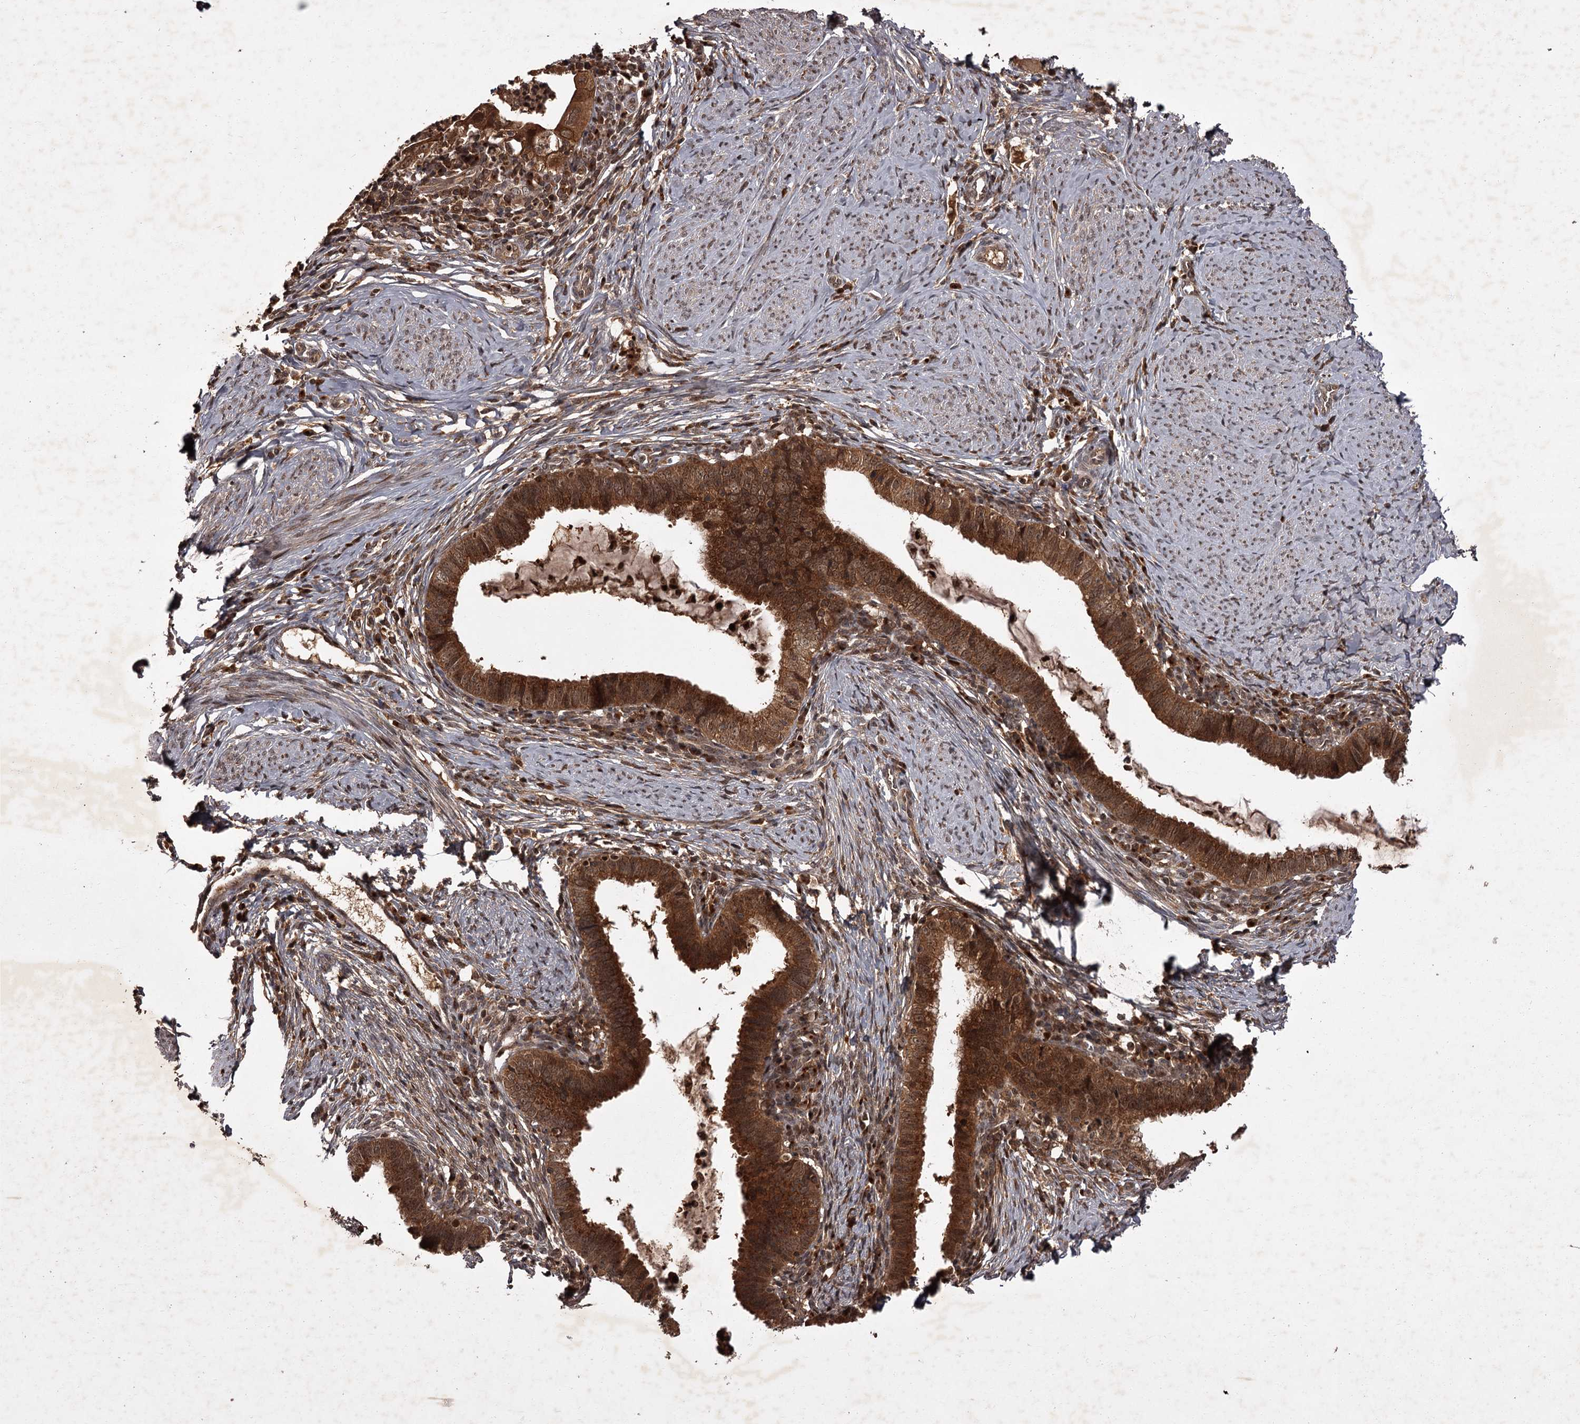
{"staining": {"intensity": "strong", "quantity": ">75%", "location": "cytoplasmic/membranous"}, "tissue": "cervical cancer", "cell_type": "Tumor cells", "image_type": "cancer", "snomed": [{"axis": "morphology", "description": "Adenocarcinoma, NOS"}, {"axis": "topography", "description": "Cervix"}], "caption": "A high amount of strong cytoplasmic/membranous expression is present in approximately >75% of tumor cells in cervical adenocarcinoma tissue. The staining is performed using DAB brown chromogen to label protein expression. The nuclei are counter-stained blue using hematoxylin.", "gene": "TBC1D23", "patient": {"sex": "female", "age": 36}}